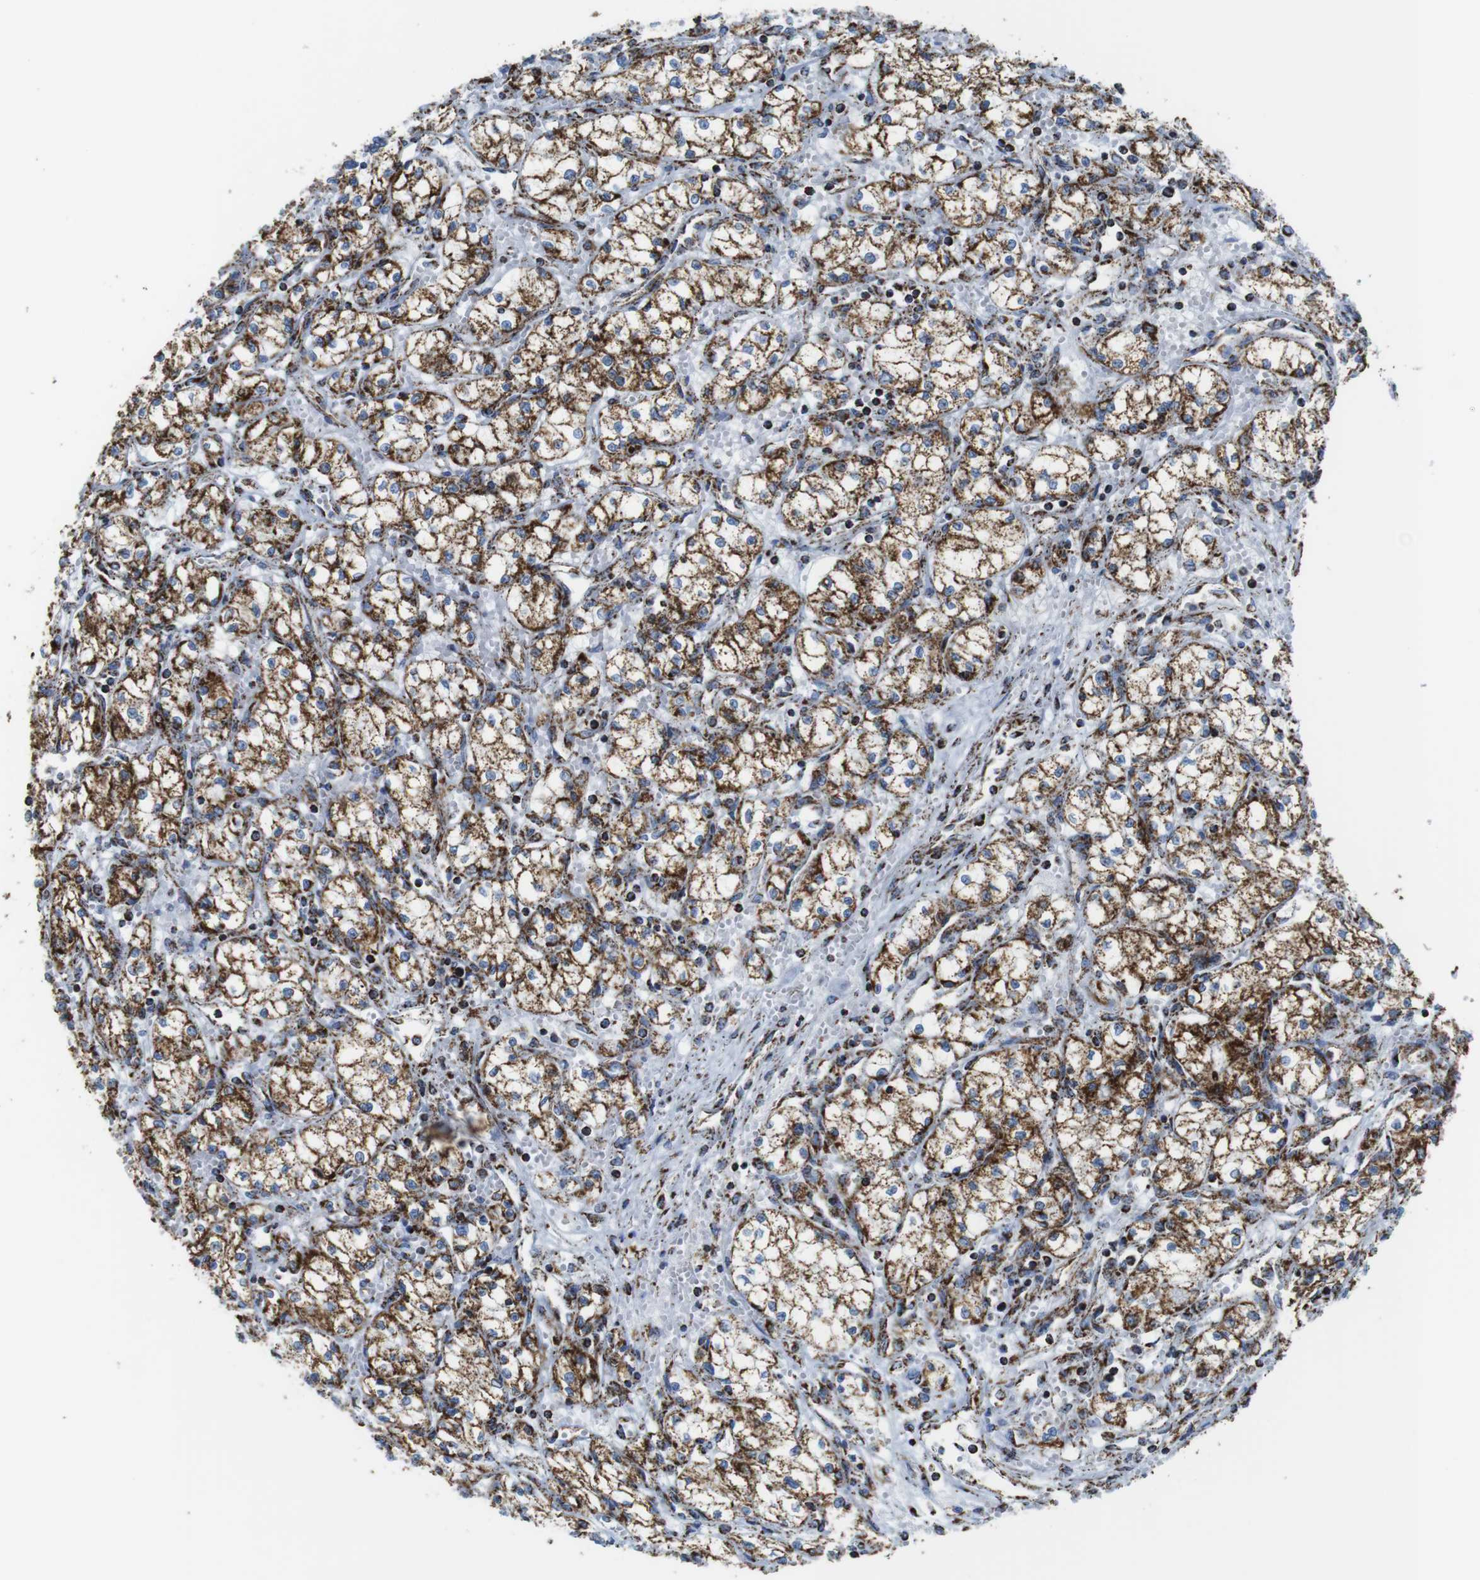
{"staining": {"intensity": "strong", "quantity": ">75%", "location": "cytoplasmic/membranous"}, "tissue": "renal cancer", "cell_type": "Tumor cells", "image_type": "cancer", "snomed": [{"axis": "morphology", "description": "Normal tissue, NOS"}, {"axis": "morphology", "description": "Adenocarcinoma, NOS"}, {"axis": "topography", "description": "Kidney"}], "caption": "Renal cancer (adenocarcinoma) stained with immunohistochemistry exhibits strong cytoplasmic/membranous expression in about >75% of tumor cells. The protein of interest is shown in brown color, while the nuclei are stained blue.", "gene": "ATP5PO", "patient": {"sex": "male", "age": 59}}